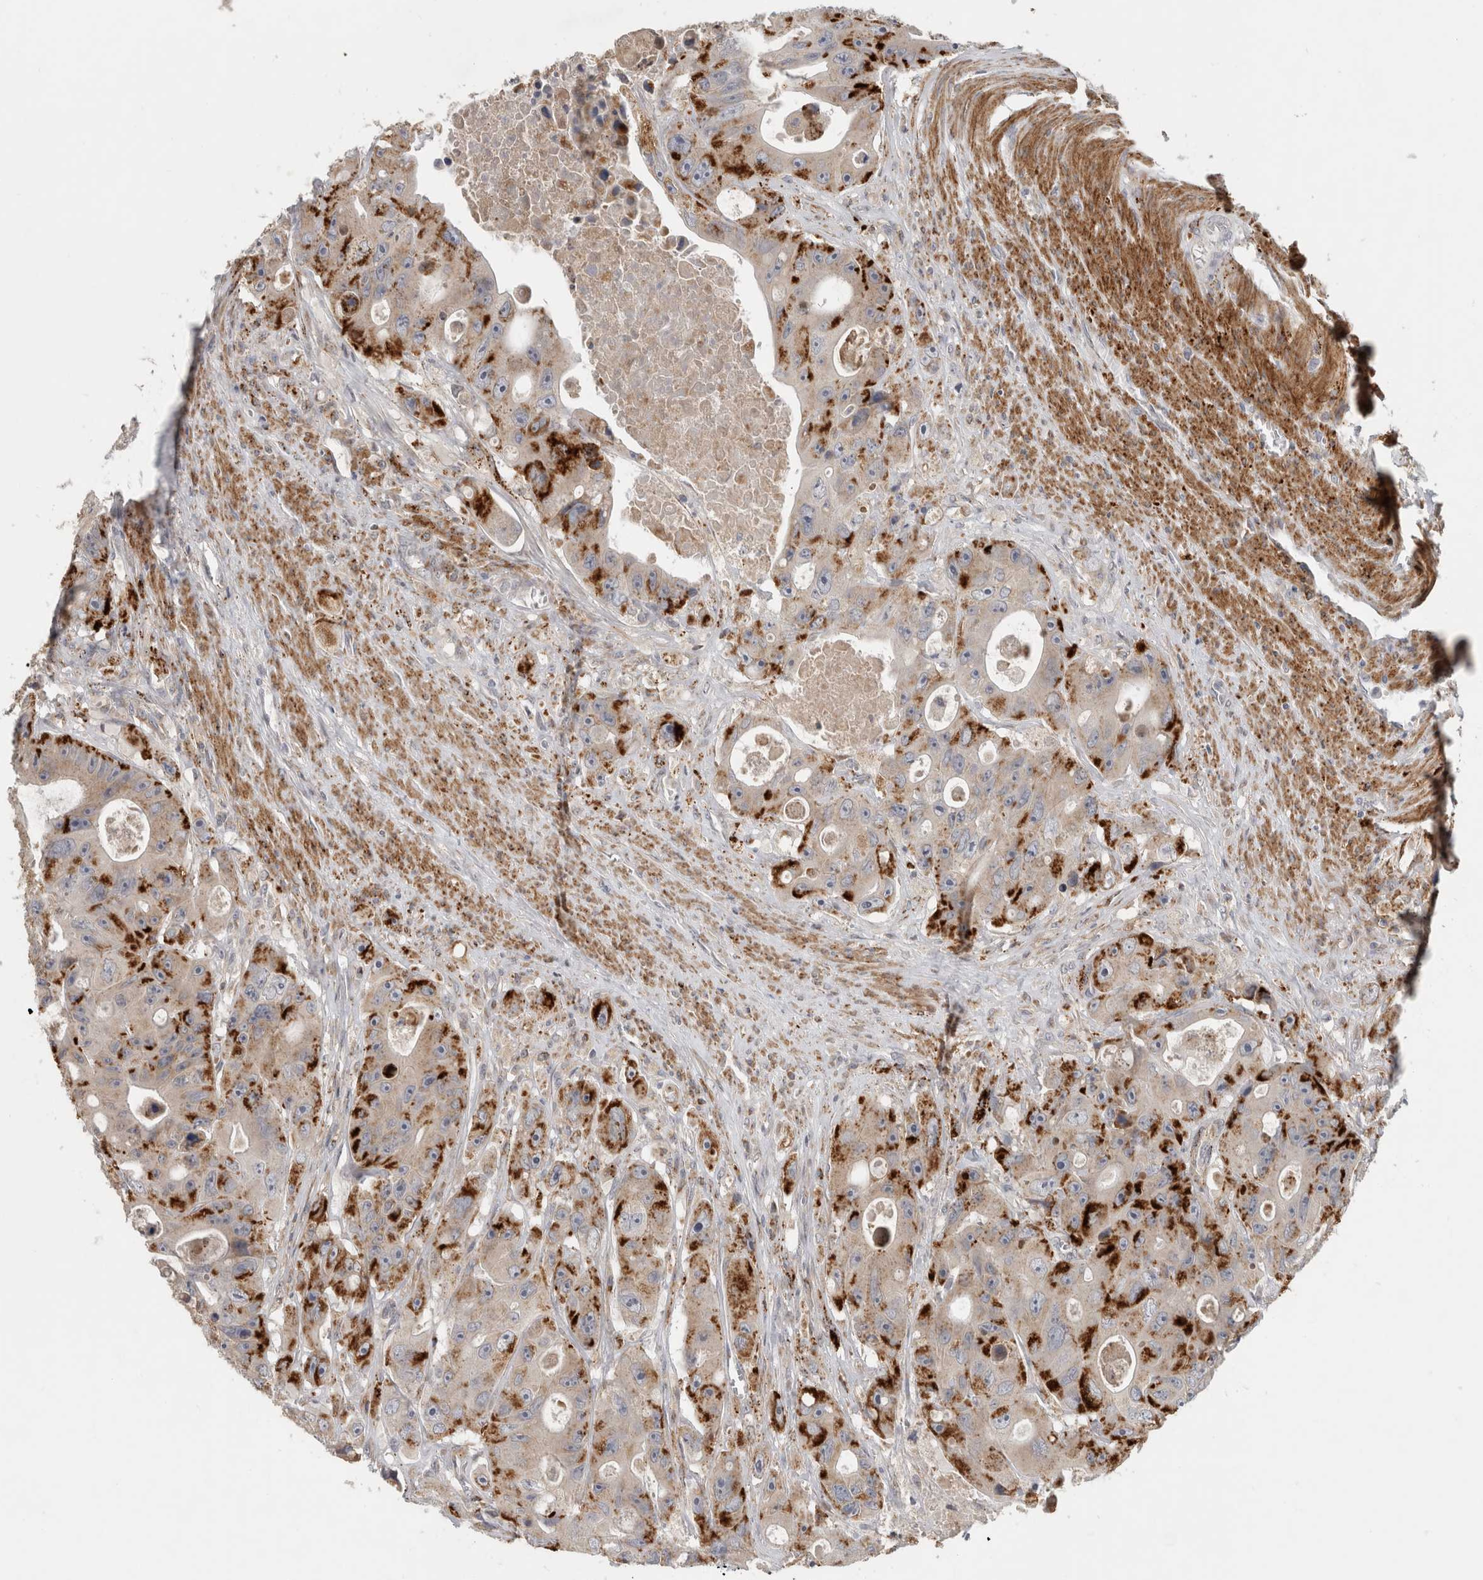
{"staining": {"intensity": "strong", "quantity": ">75%", "location": "cytoplasmic/membranous"}, "tissue": "colorectal cancer", "cell_type": "Tumor cells", "image_type": "cancer", "snomed": [{"axis": "morphology", "description": "Adenocarcinoma, NOS"}, {"axis": "topography", "description": "Colon"}], "caption": "Protein staining displays strong cytoplasmic/membranous positivity in about >75% of tumor cells in colorectal cancer (adenocarcinoma).", "gene": "MGAT1", "patient": {"sex": "female", "age": 46}}